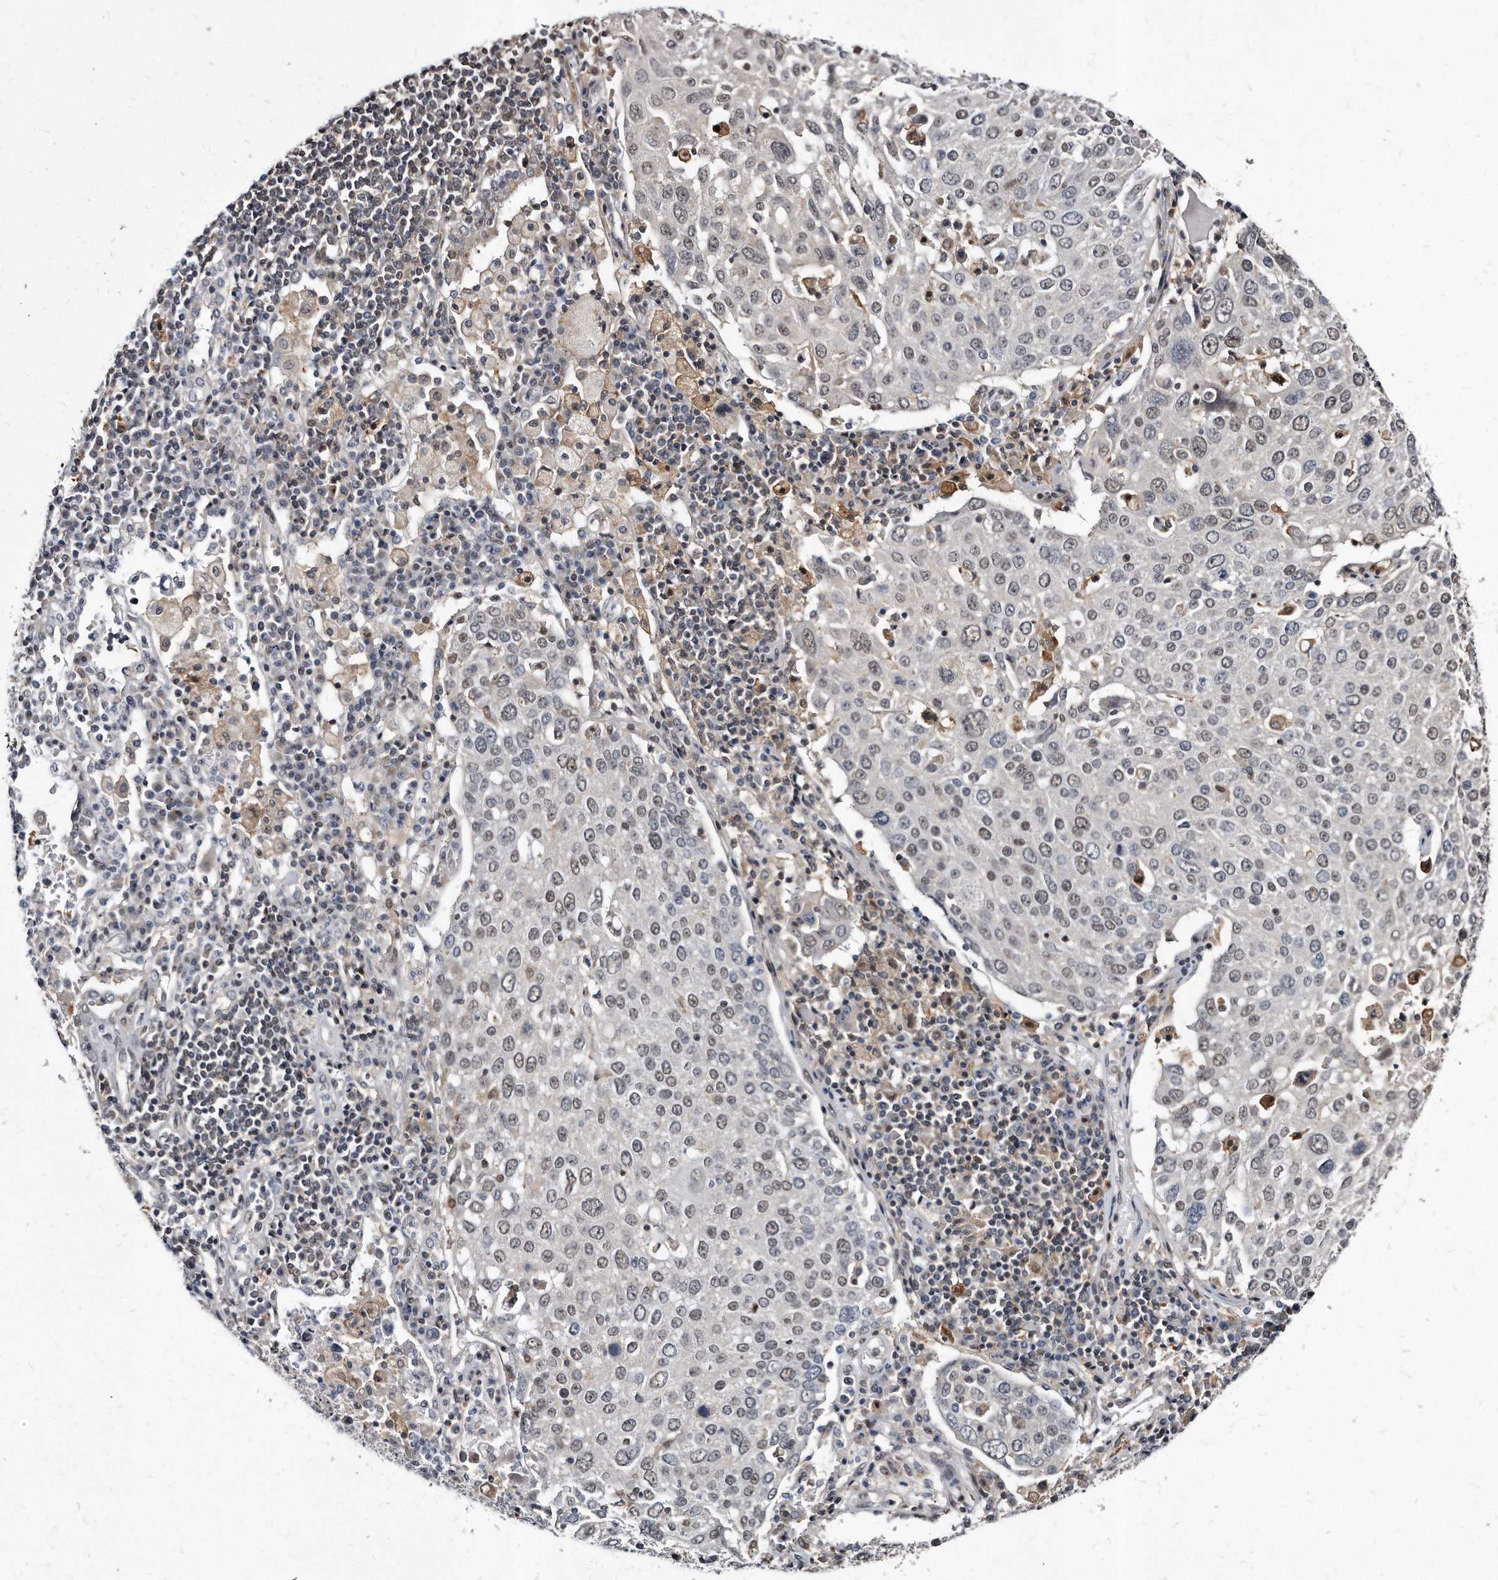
{"staining": {"intensity": "weak", "quantity": "25%-75%", "location": "nuclear"}, "tissue": "lung cancer", "cell_type": "Tumor cells", "image_type": "cancer", "snomed": [{"axis": "morphology", "description": "Squamous cell carcinoma, NOS"}, {"axis": "topography", "description": "Lung"}], "caption": "A micrograph of human squamous cell carcinoma (lung) stained for a protein demonstrates weak nuclear brown staining in tumor cells.", "gene": "KLHDC3", "patient": {"sex": "male", "age": 65}}